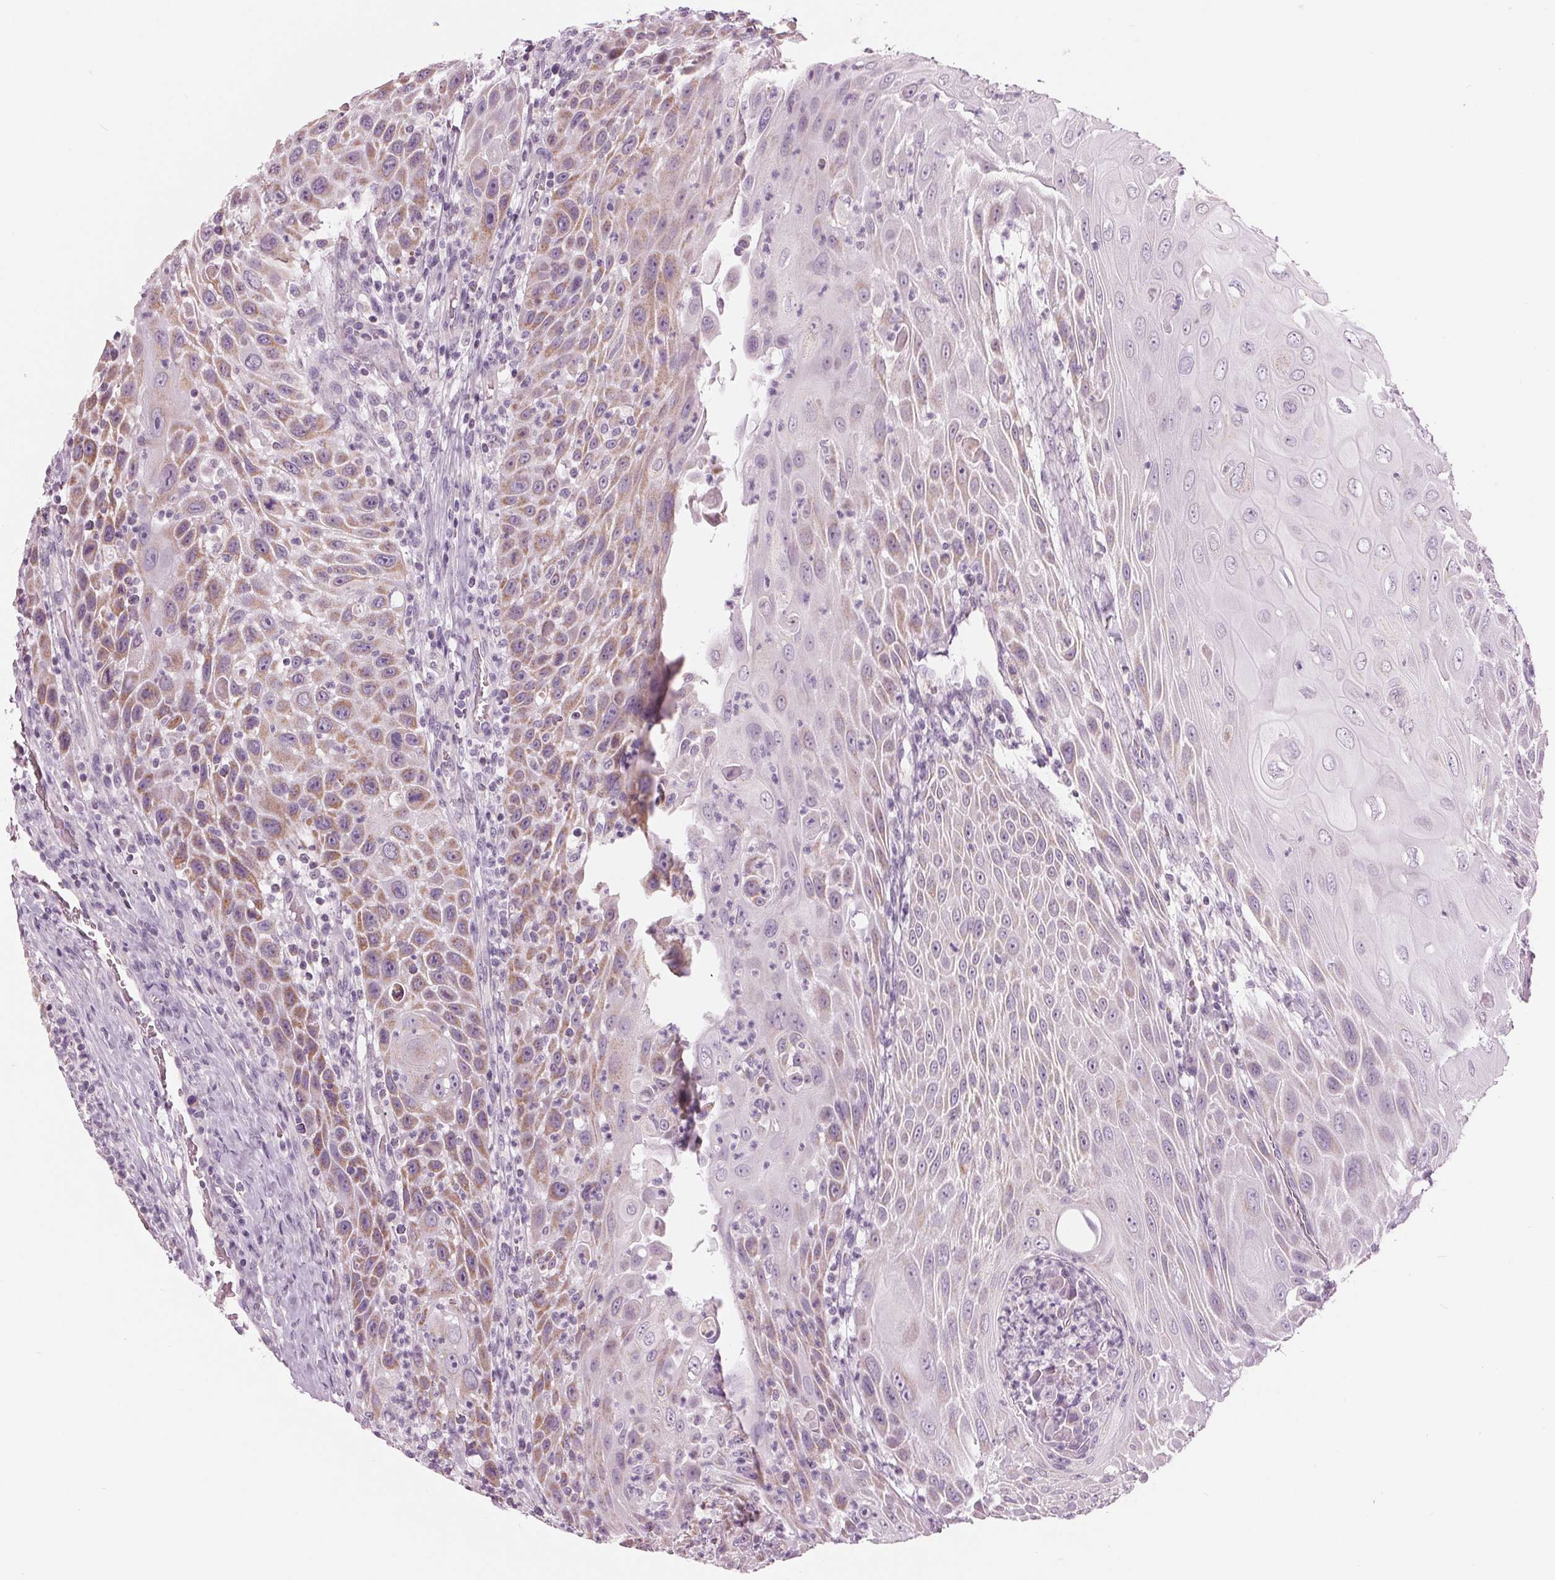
{"staining": {"intensity": "moderate", "quantity": "25%-75%", "location": "cytoplasmic/membranous"}, "tissue": "head and neck cancer", "cell_type": "Tumor cells", "image_type": "cancer", "snomed": [{"axis": "morphology", "description": "Squamous cell carcinoma, NOS"}, {"axis": "topography", "description": "Head-Neck"}], "caption": "A photomicrograph of head and neck cancer stained for a protein reveals moderate cytoplasmic/membranous brown staining in tumor cells.", "gene": "SAMD4A", "patient": {"sex": "male", "age": 69}}